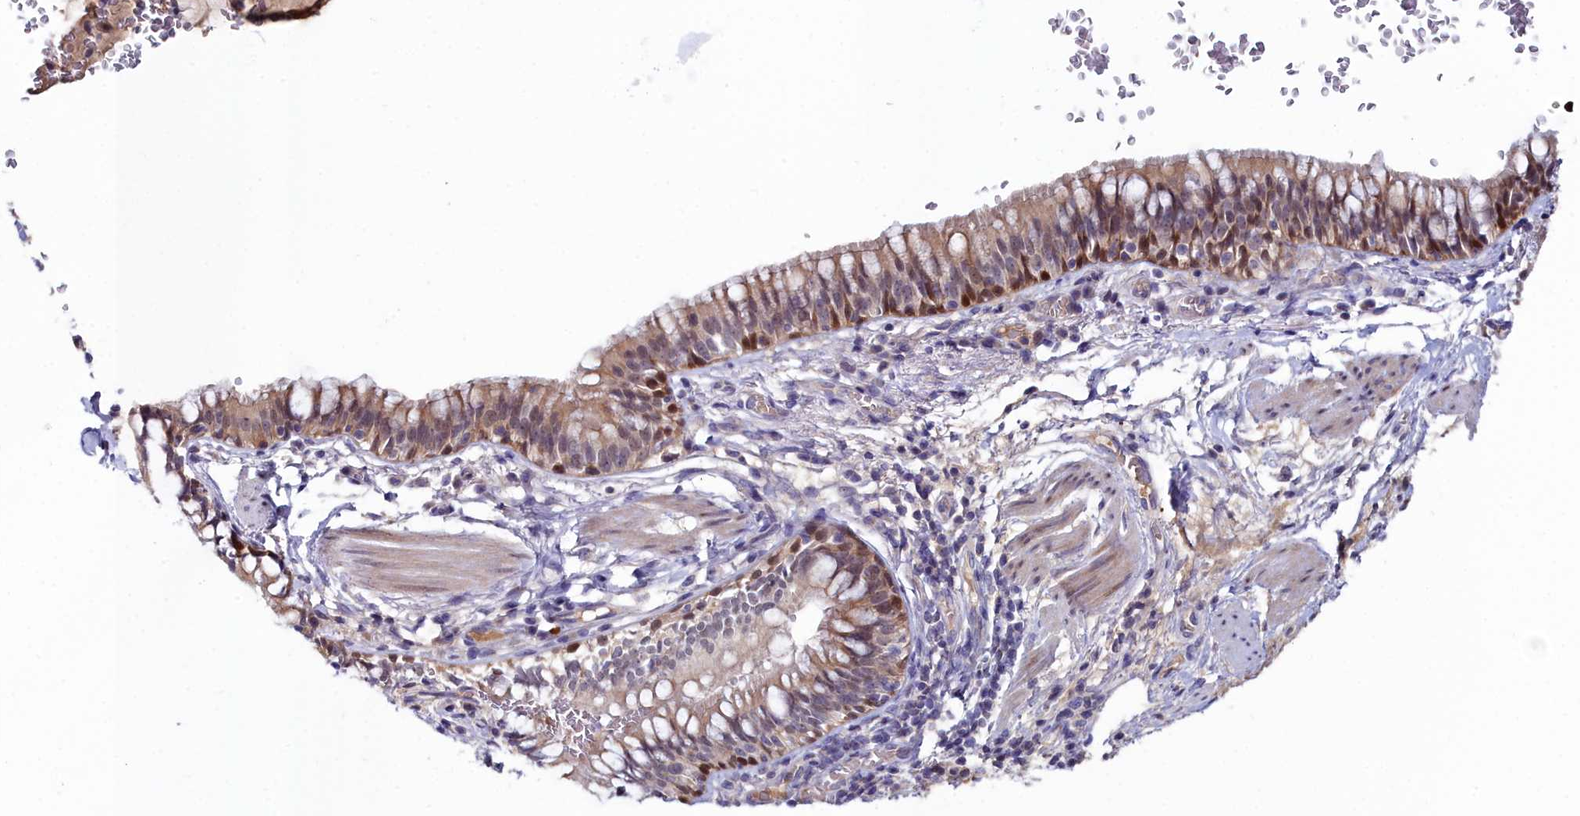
{"staining": {"intensity": "moderate", "quantity": "25%-75%", "location": "cytoplasmic/membranous,nuclear"}, "tissue": "bronchus", "cell_type": "Respiratory epithelial cells", "image_type": "normal", "snomed": [{"axis": "morphology", "description": "Normal tissue, NOS"}, {"axis": "topography", "description": "Cartilage tissue"}, {"axis": "topography", "description": "Bronchus"}], "caption": "Human bronchus stained with a brown dye reveals moderate cytoplasmic/membranous,nuclear positive staining in about 25%-75% of respiratory epithelial cells.", "gene": "KCTD18", "patient": {"sex": "female", "age": 36}}